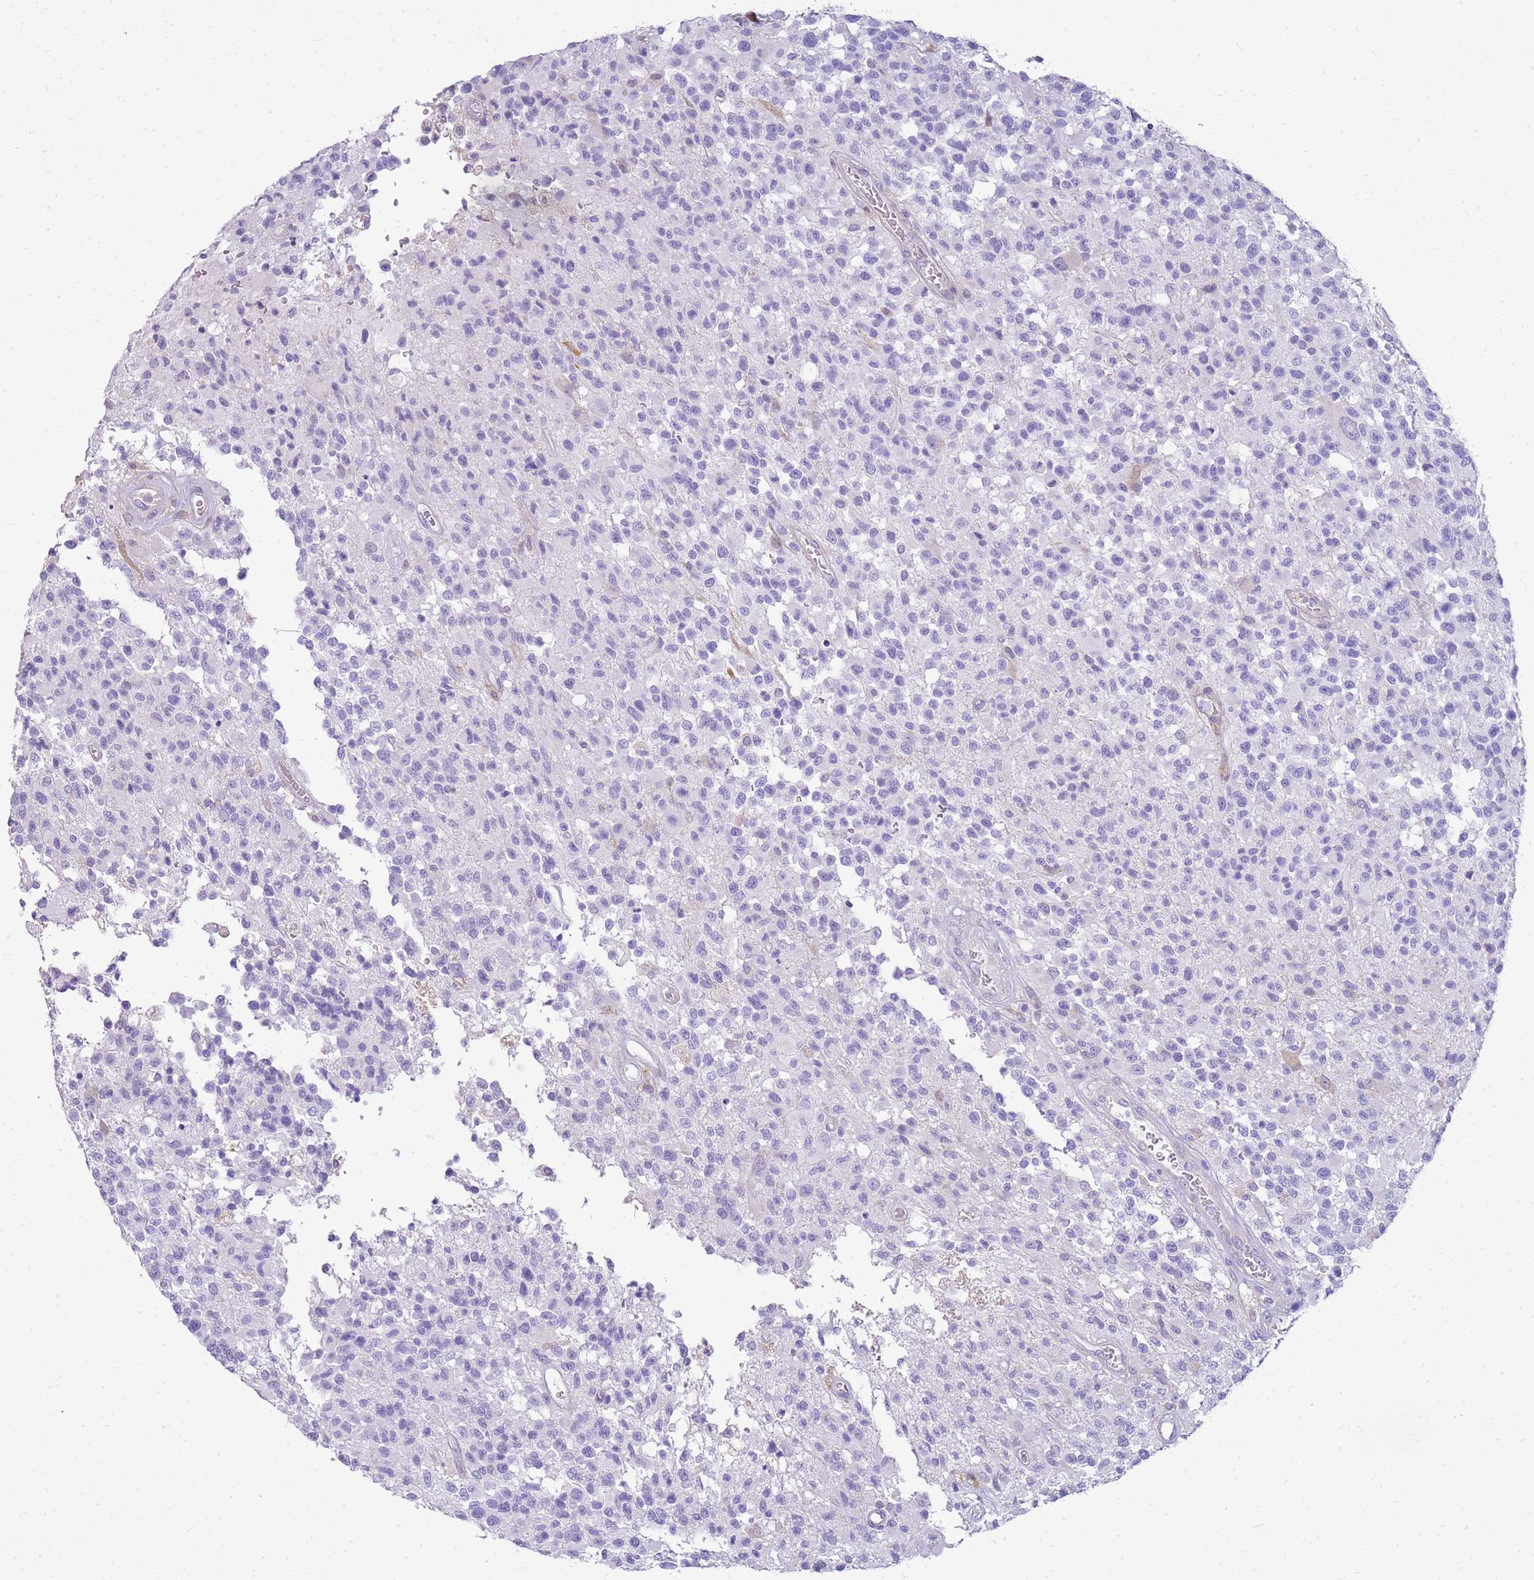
{"staining": {"intensity": "negative", "quantity": "none", "location": "none"}, "tissue": "glioma", "cell_type": "Tumor cells", "image_type": "cancer", "snomed": [{"axis": "morphology", "description": "Glioma, malignant, High grade"}, {"axis": "morphology", "description": "Glioblastoma, NOS"}, {"axis": "topography", "description": "Brain"}], "caption": "DAB (3,3'-diaminobenzidine) immunohistochemical staining of glioblastoma shows no significant expression in tumor cells.", "gene": "SULT1E1", "patient": {"sex": "male", "age": 60}}